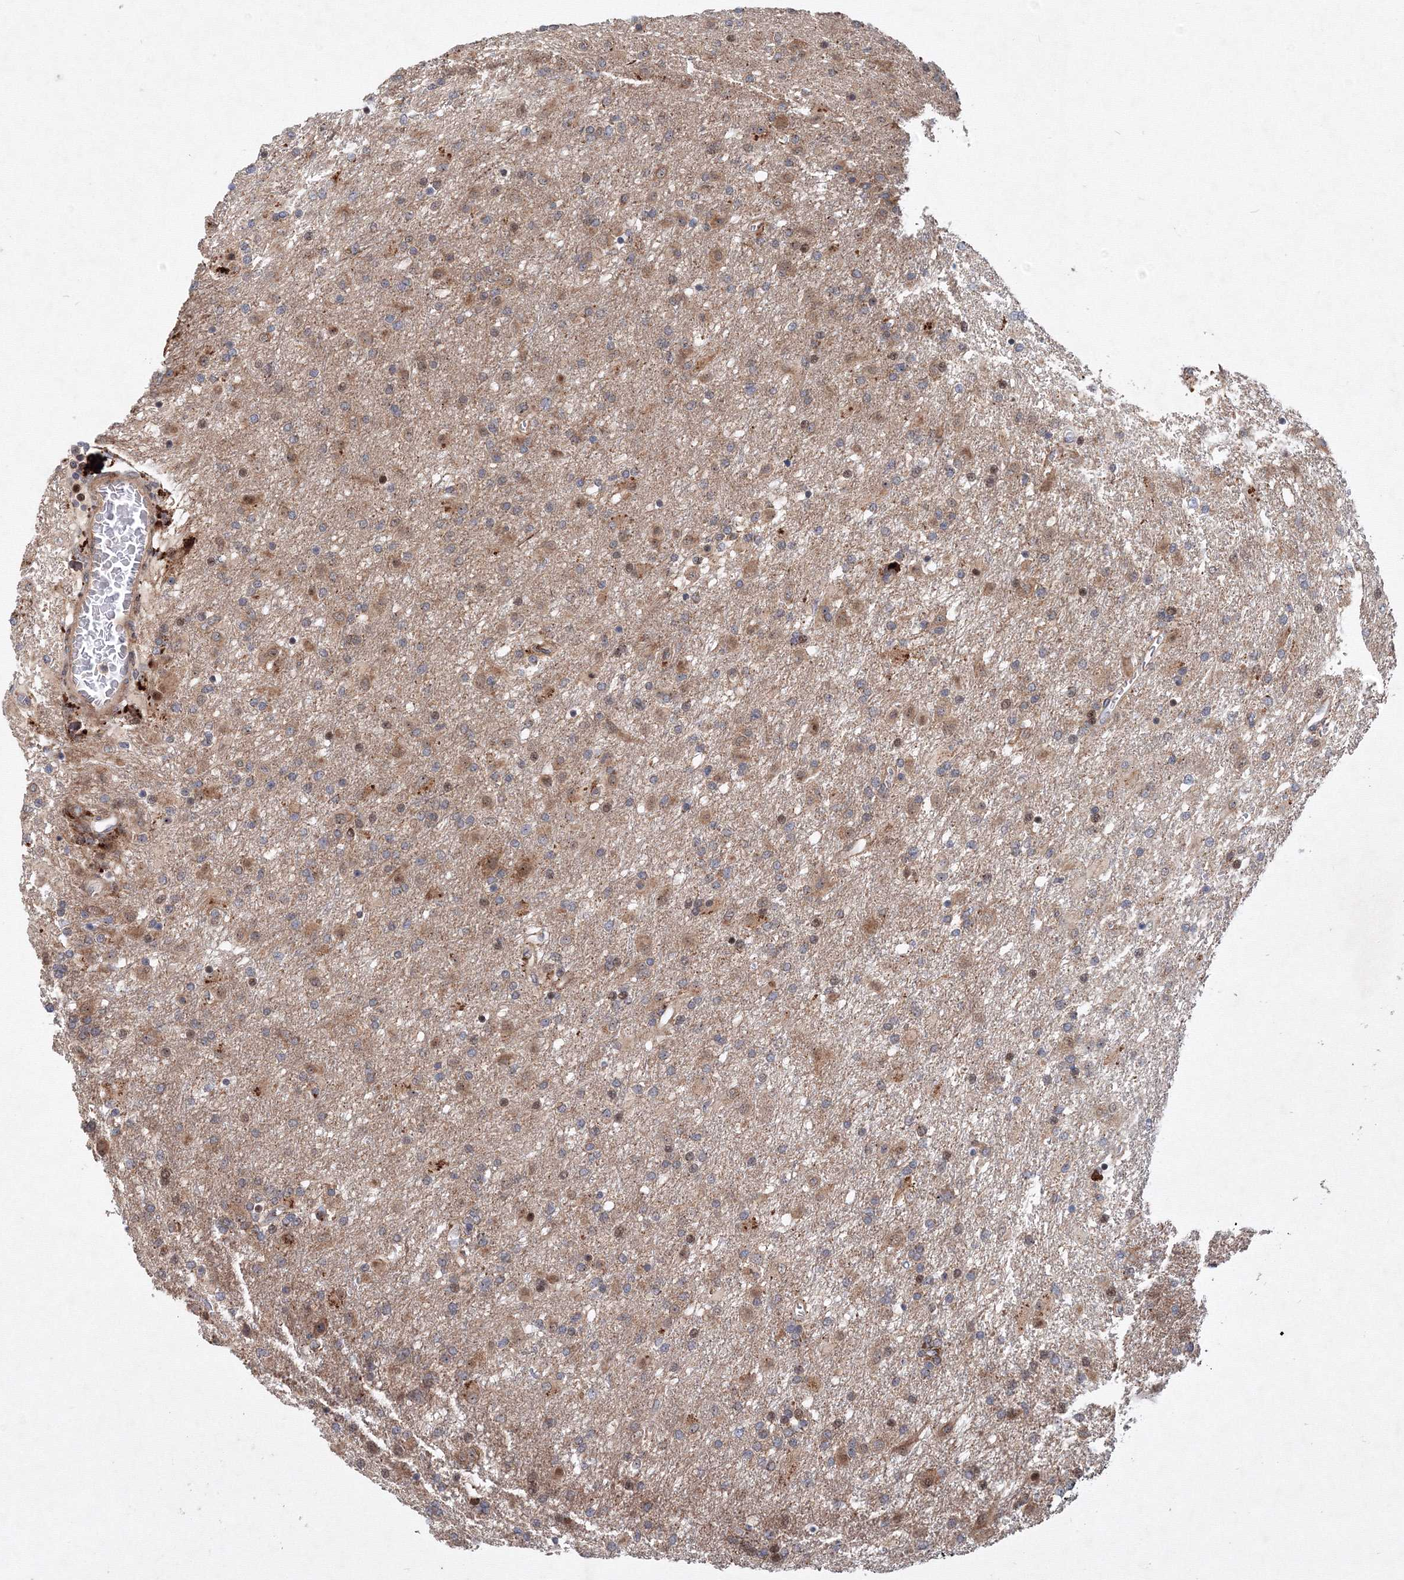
{"staining": {"intensity": "weak", "quantity": "<25%", "location": "cytoplasmic/membranous"}, "tissue": "glioma", "cell_type": "Tumor cells", "image_type": "cancer", "snomed": [{"axis": "morphology", "description": "Glioma, malignant, Low grade"}, {"axis": "topography", "description": "Brain"}], "caption": "Immunohistochemistry (IHC) image of neoplastic tissue: glioma stained with DAB demonstrates no significant protein expression in tumor cells. (Brightfield microscopy of DAB IHC at high magnification).", "gene": "ANKAR", "patient": {"sex": "male", "age": 65}}